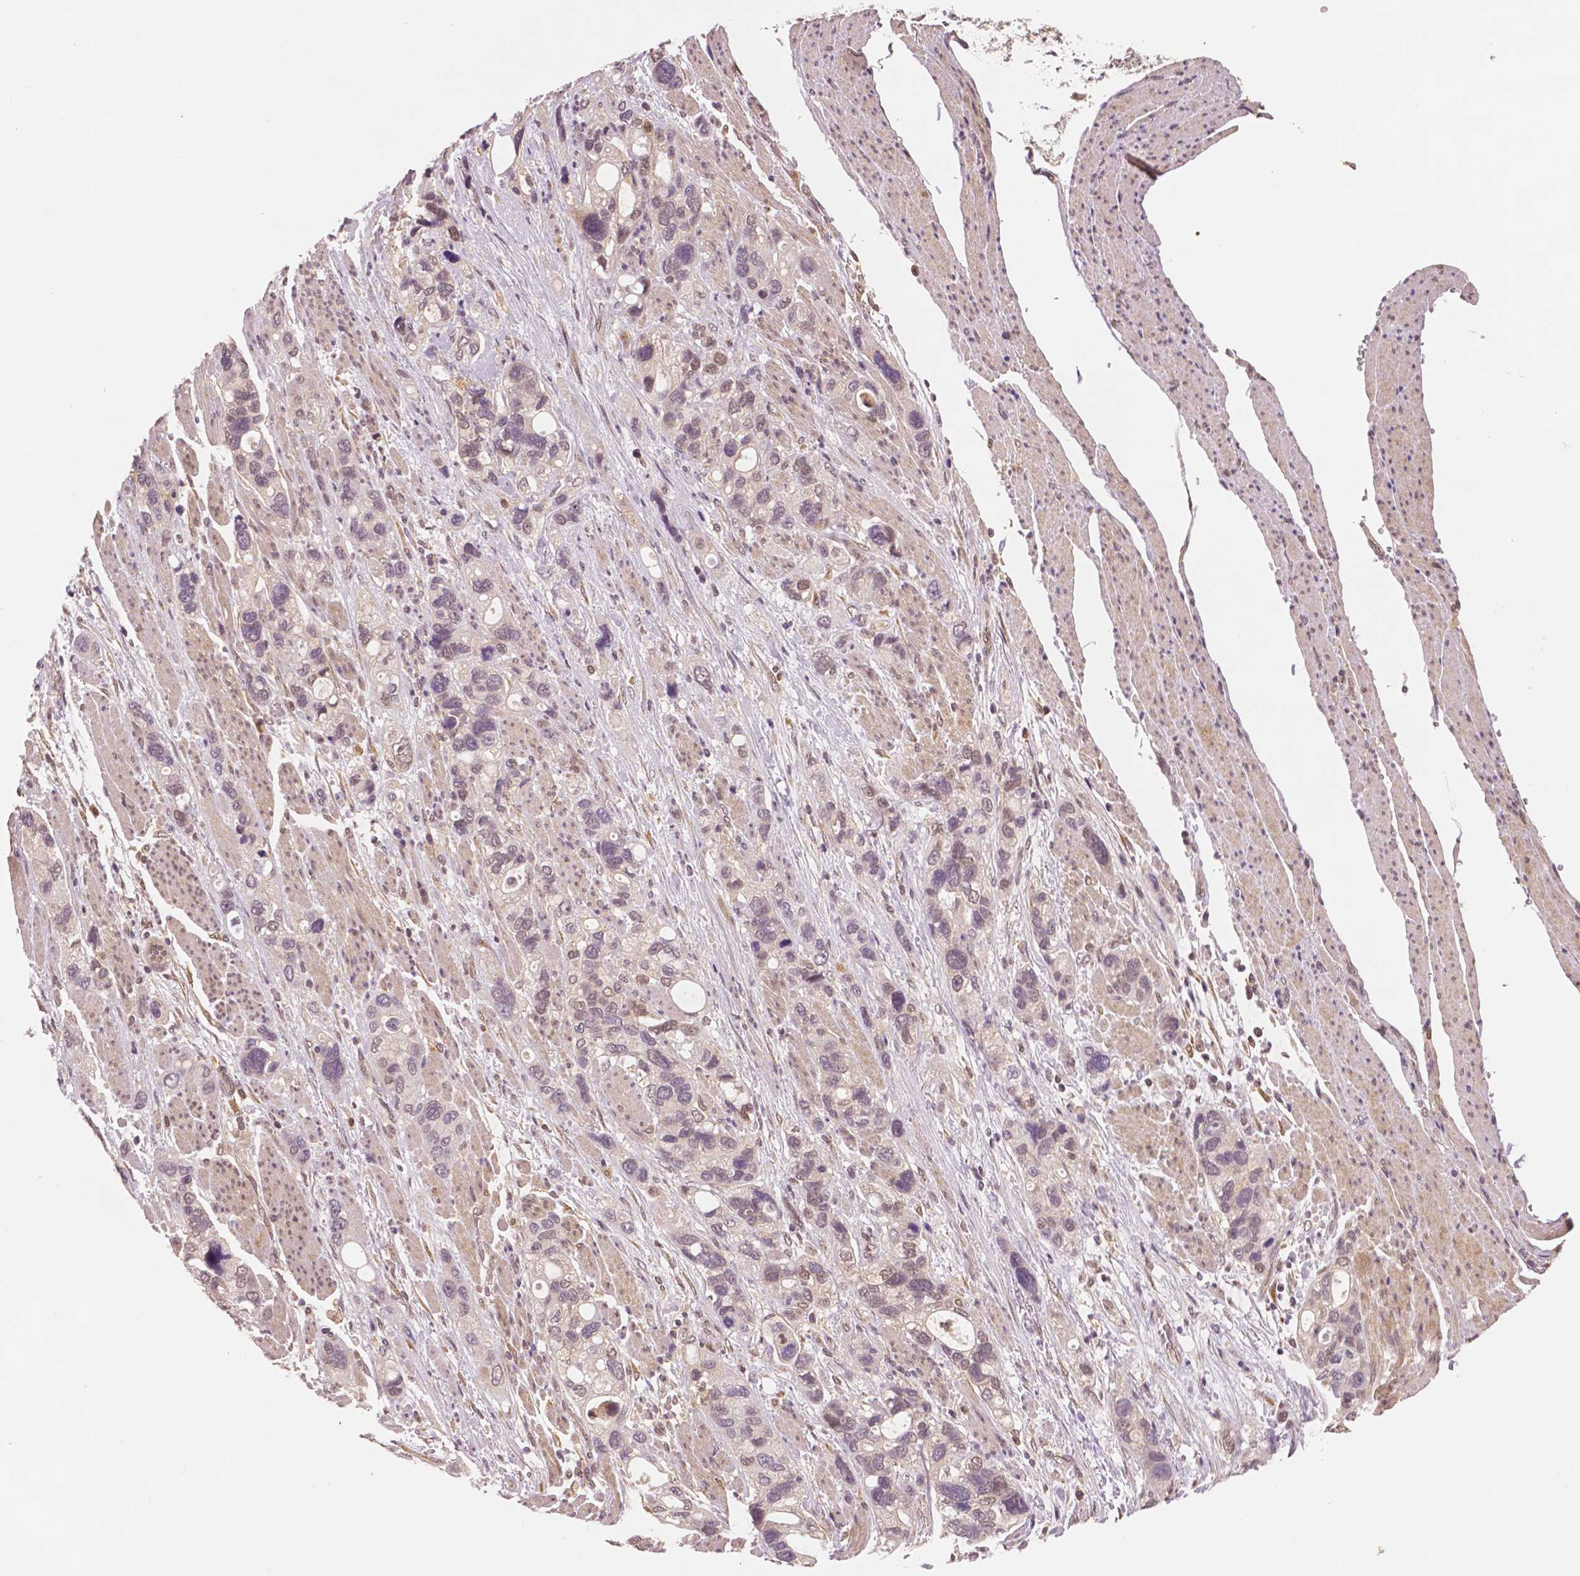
{"staining": {"intensity": "negative", "quantity": "none", "location": "none"}, "tissue": "stomach cancer", "cell_type": "Tumor cells", "image_type": "cancer", "snomed": [{"axis": "morphology", "description": "Adenocarcinoma, NOS"}, {"axis": "topography", "description": "Stomach, upper"}], "caption": "High power microscopy micrograph of an immunohistochemistry micrograph of stomach adenocarcinoma, revealing no significant staining in tumor cells.", "gene": "STAT3", "patient": {"sex": "female", "age": 81}}